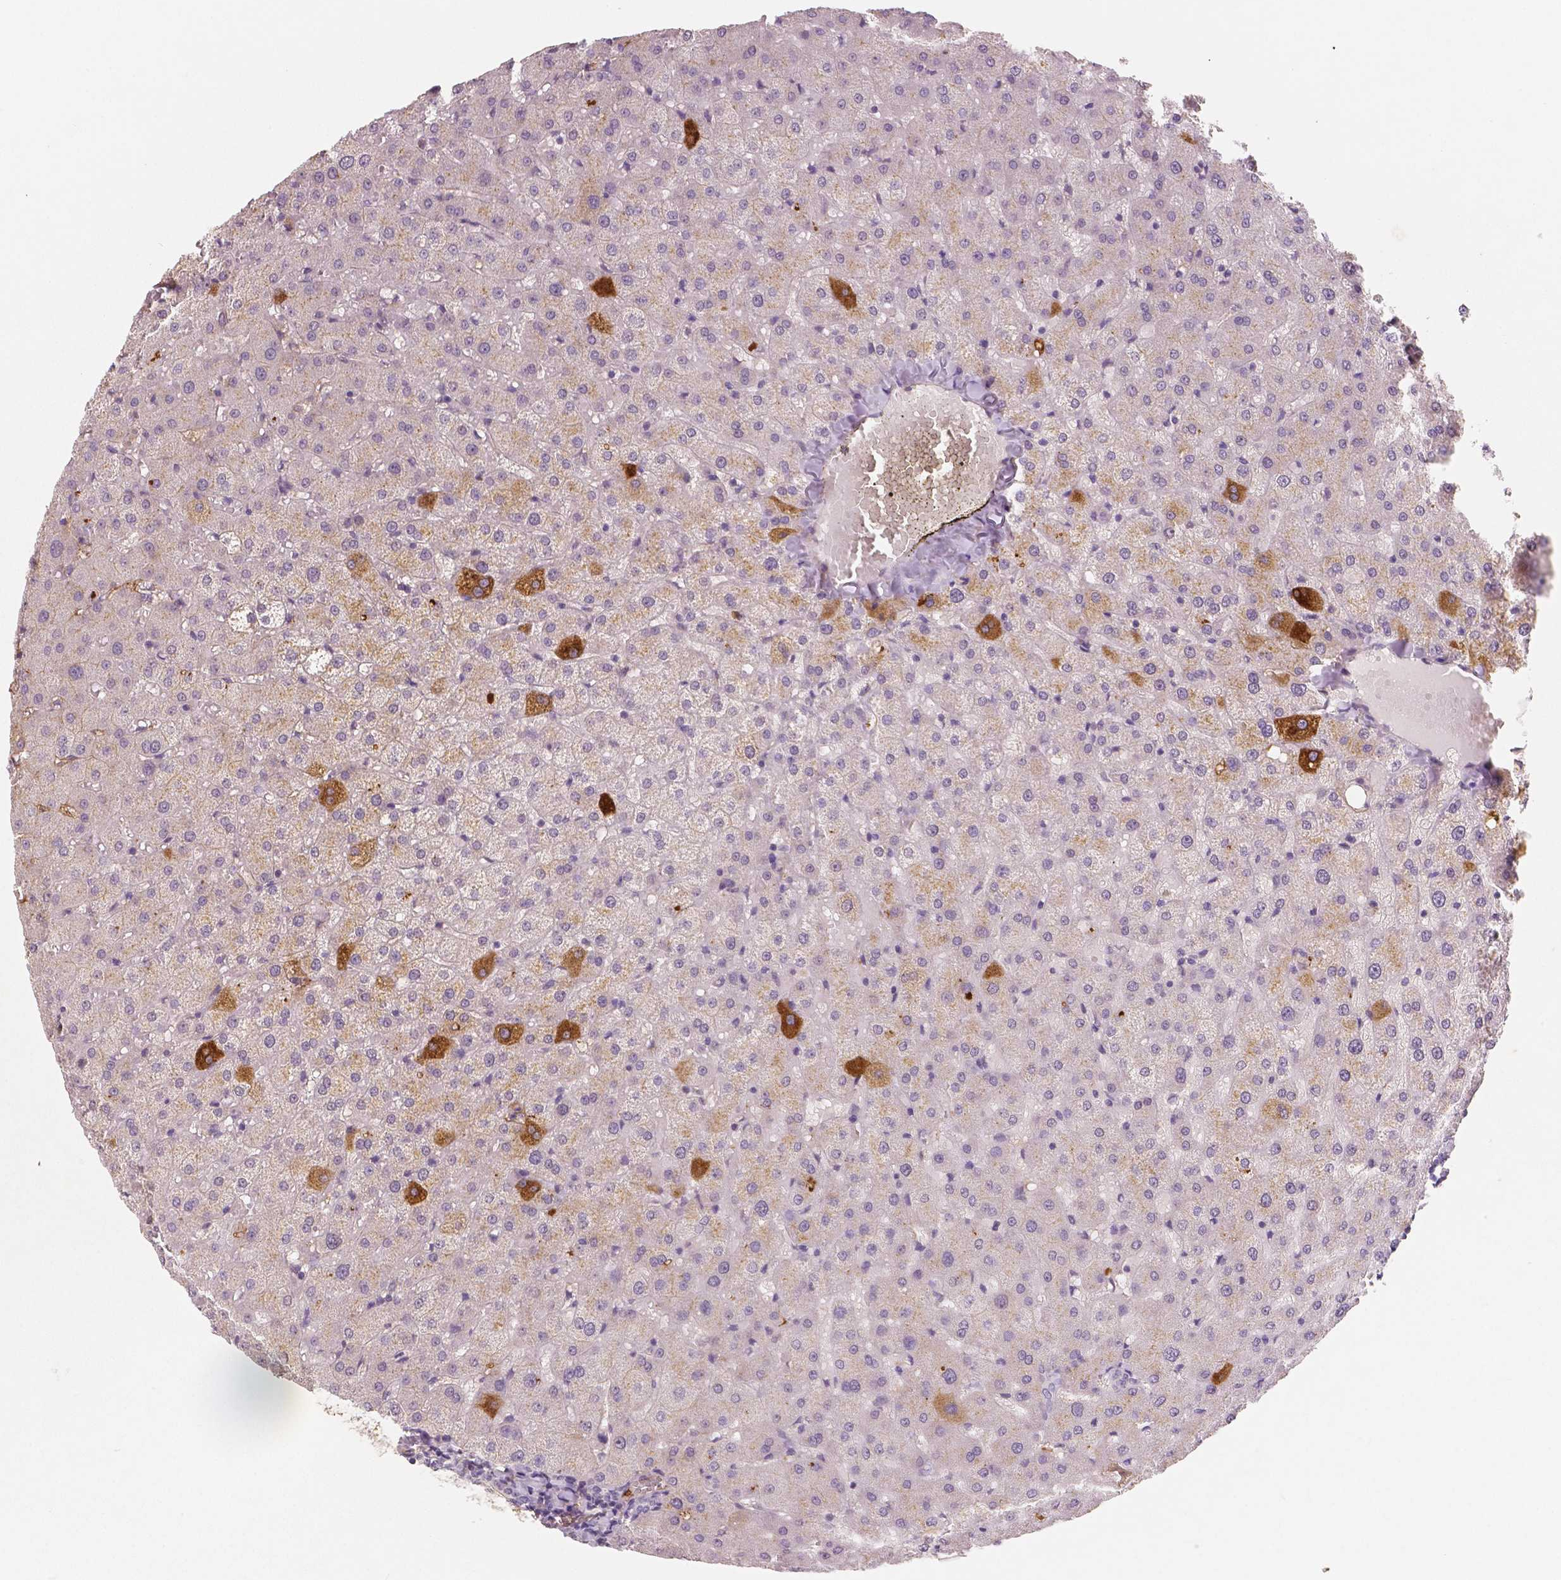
{"staining": {"intensity": "negative", "quantity": "none", "location": "none"}, "tissue": "liver", "cell_type": "Cholangiocytes", "image_type": "normal", "snomed": [{"axis": "morphology", "description": "Normal tissue, NOS"}, {"axis": "topography", "description": "Liver"}], "caption": "DAB (3,3'-diaminobenzidine) immunohistochemical staining of normal human liver demonstrates no significant expression in cholangiocytes.", "gene": "APOA4", "patient": {"sex": "female", "age": 50}}